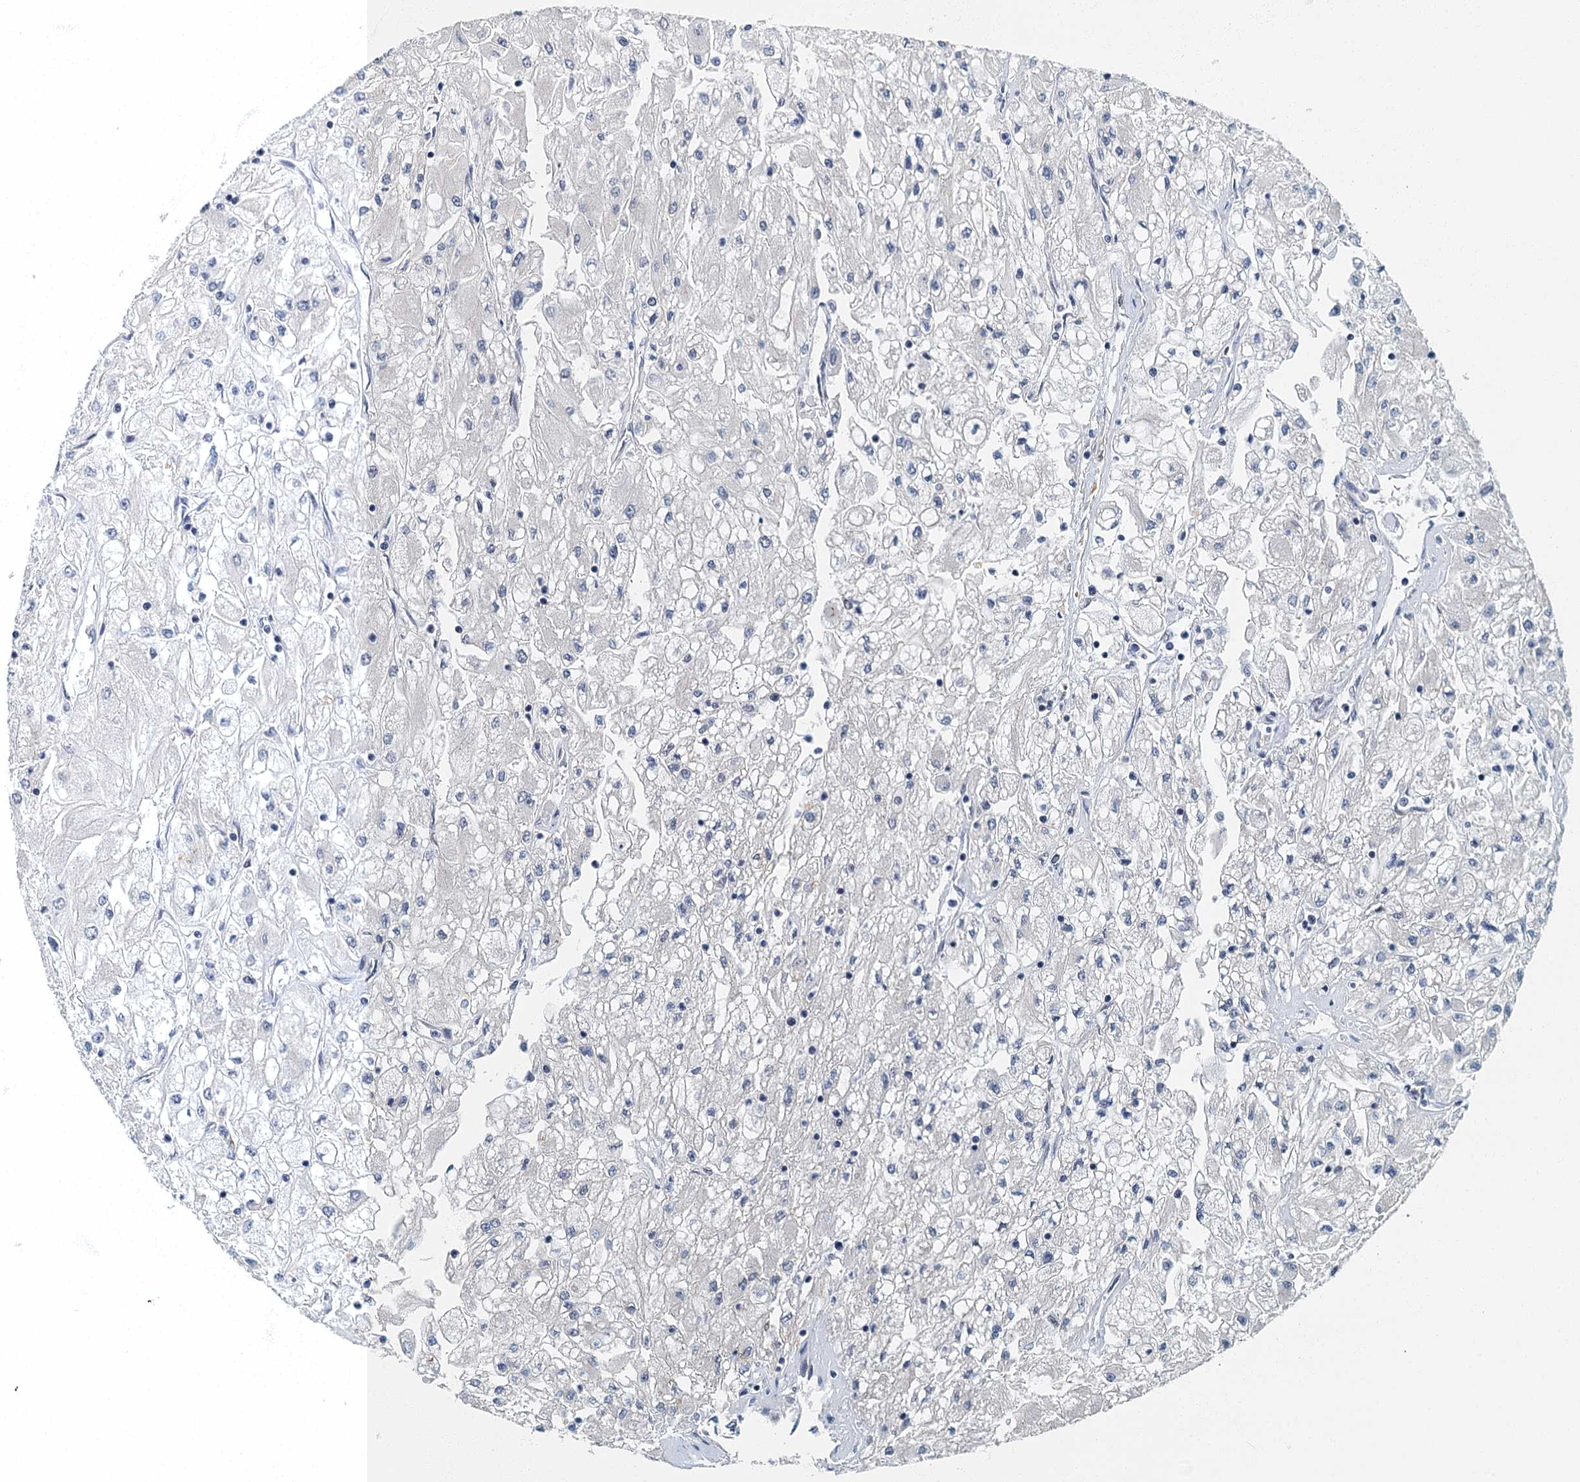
{"staining": {"intensity": "negative", "quantity": "none", "location": "none"}, "tissue": "renal cancer", "cell_type": "Tumor cells", "image_type": "cancer", "snomed": [{"axis": "morphology", "description": "Adenocarcinoma, NOS"}, {"axis": "topography", "description": "Kidney"}], "caption": "DAB immunohistochemical staining of adenocarcinoma (renal) shows no significant positivity in tumor cells.", "gene": "GADL1", "patient": {"sex": "male", "age": 80}}